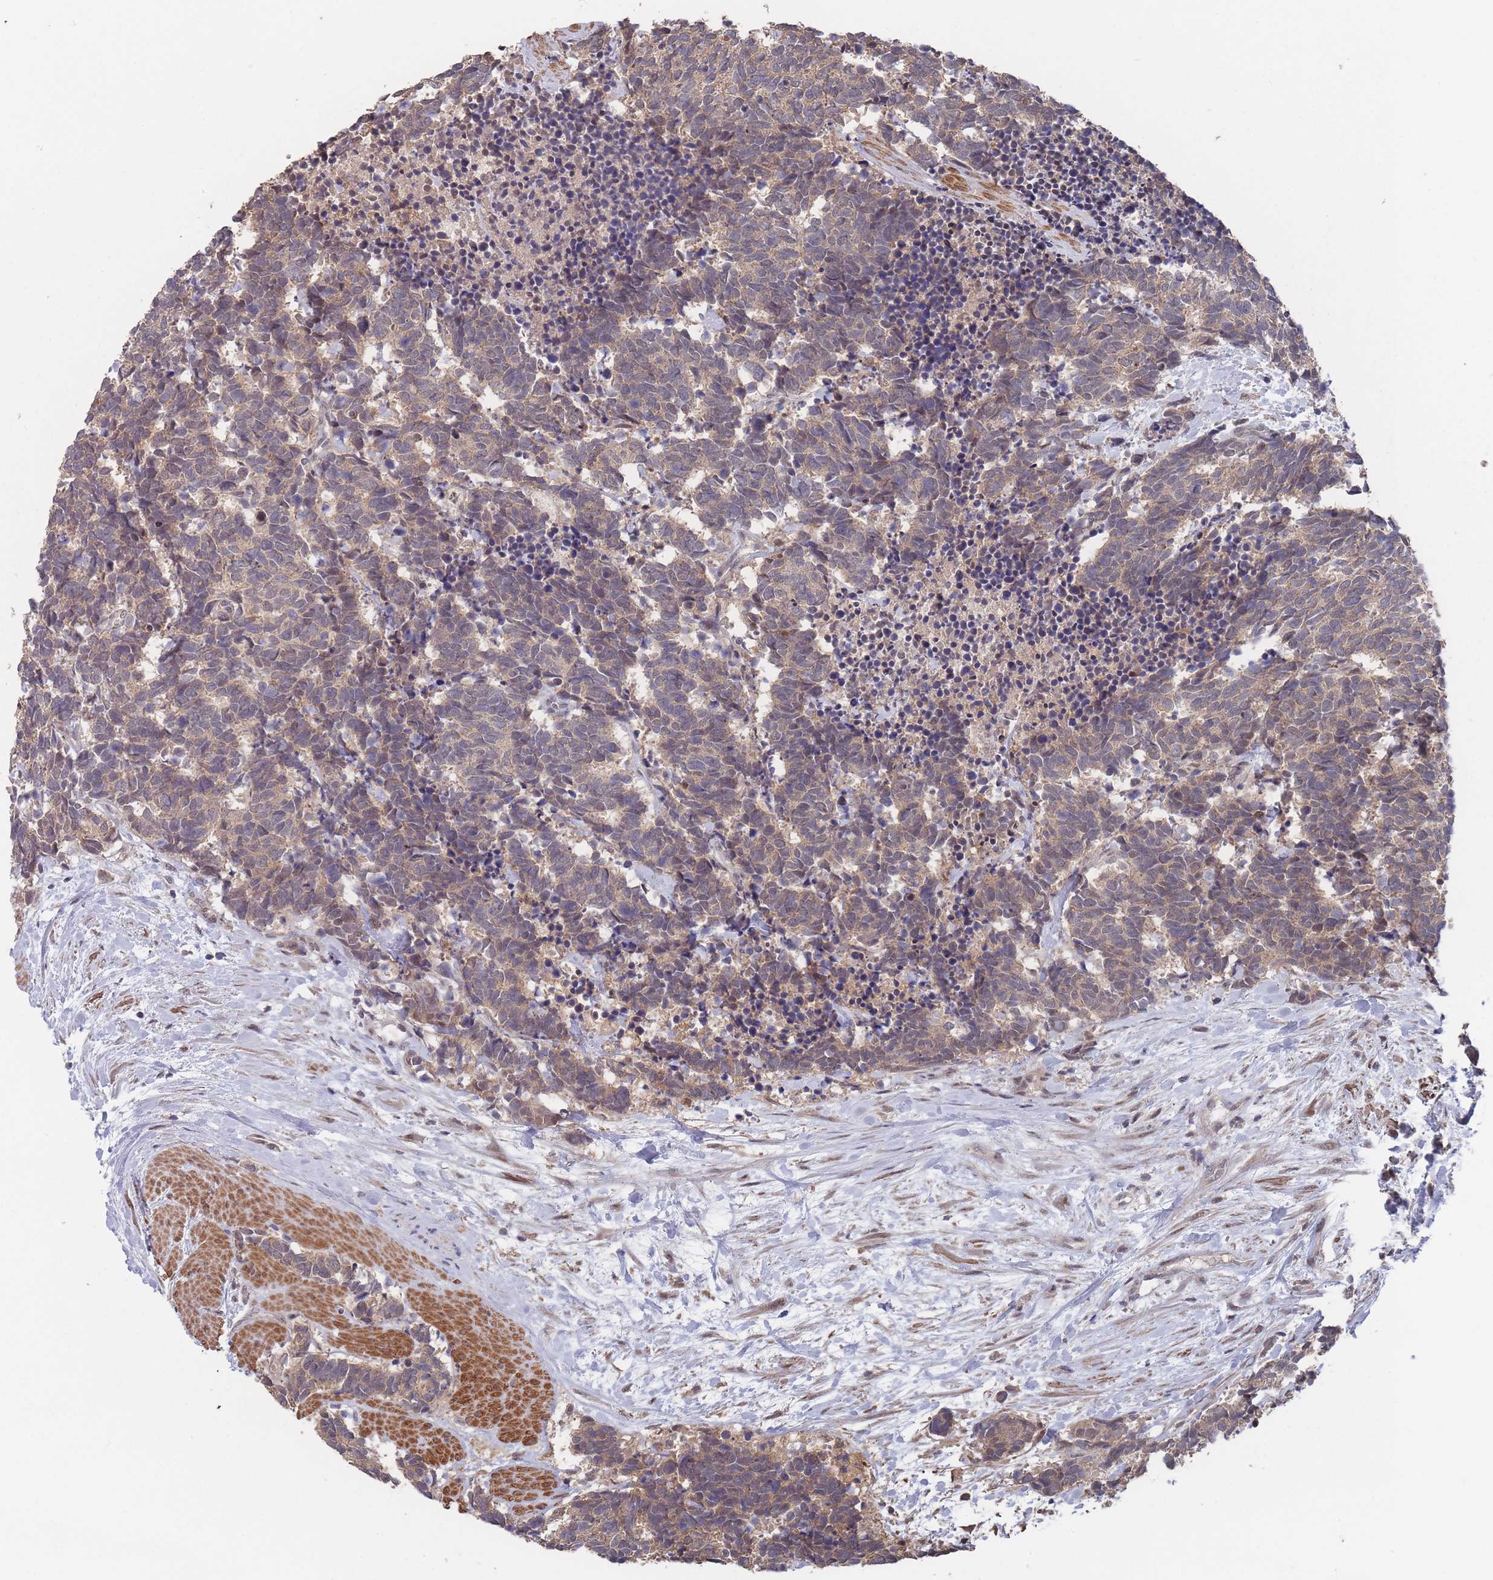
{"staining": {"intensity": "weak", "quantity": ">75%", "location": "cytoplasmic/membranous"}, "tissue": "carcinoid", "cell_type": "Tumor cells", "image_type": "cancer", "snomed": [{"axis": "morphology", "description": "Carcinoma, NOS"}, {"axis": "morphology", "description": "Carcinoid, malignant, NOS"}, {"axis": "topography", "description": "Prostate"}], "caption": "Brown immunohistochemical staining in human carcinoma shows weak cytoplasmic/membranous expression in approximately >75% of tumor cells. The protein of interest is shown in brown color, while the nuclei are stained blue.", "gene": "SF3B1", "patient": {"sex": "male", "age": 57}}